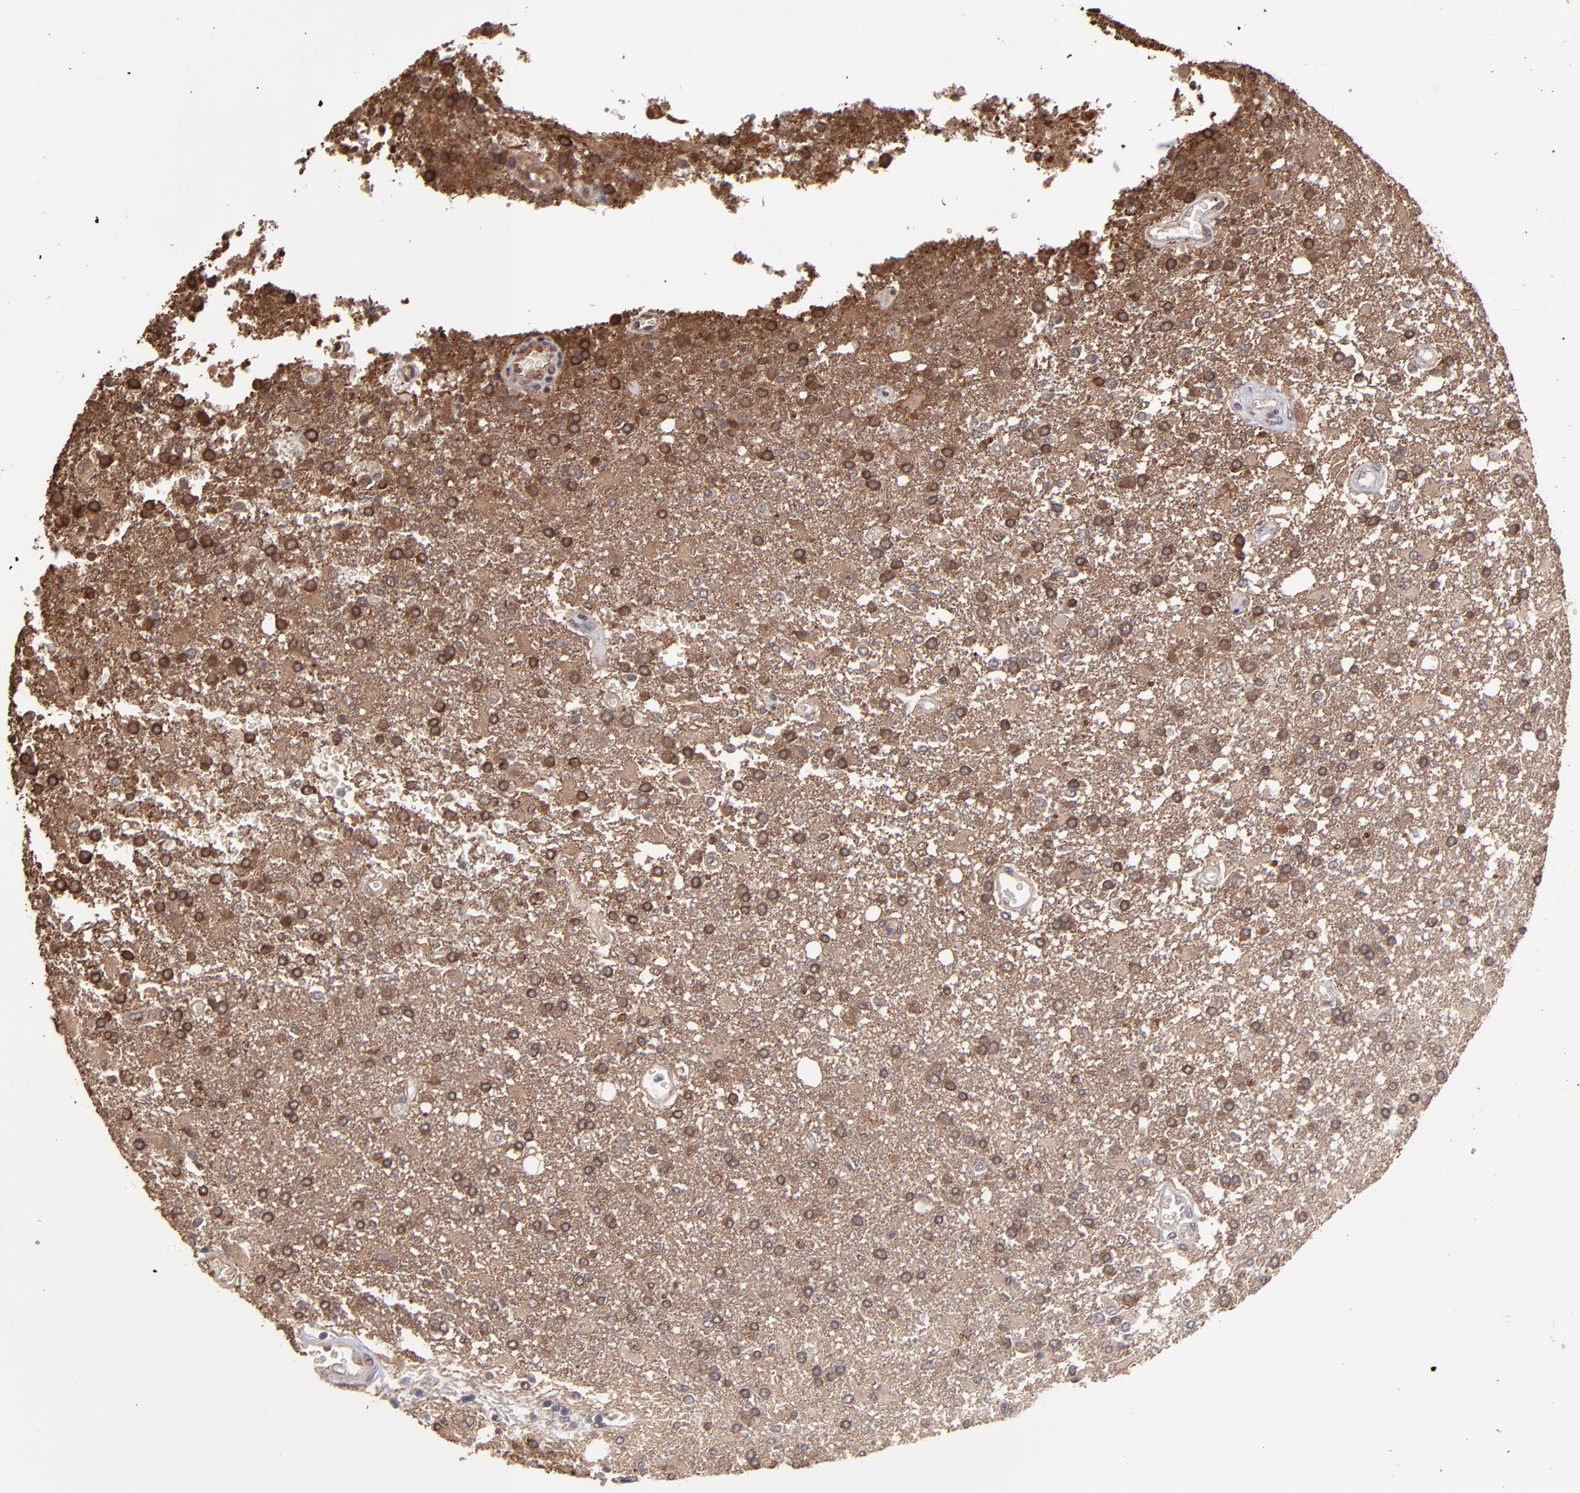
{"staining": {"intensity": "moderate", "quantity": ">75%", "location": "cytoplasmic/membranous"}, "tissue": "glioma", "cell_type": "Tumor cells", "image_type": "cancer", "snomed": [{"axis": "morphology", "description": "Glioma, malignant, High grade"}, {"axis": "topography", "description": "Cerebral cortex"}], "caption": "A histopathology image of malignant high-grade glioma stained for a protein exhibits moderate cytoplasmic/membranous brown staining in tumor cells.", "gene": "CHL1", "patient": {"sex": "male", "age": 79}}